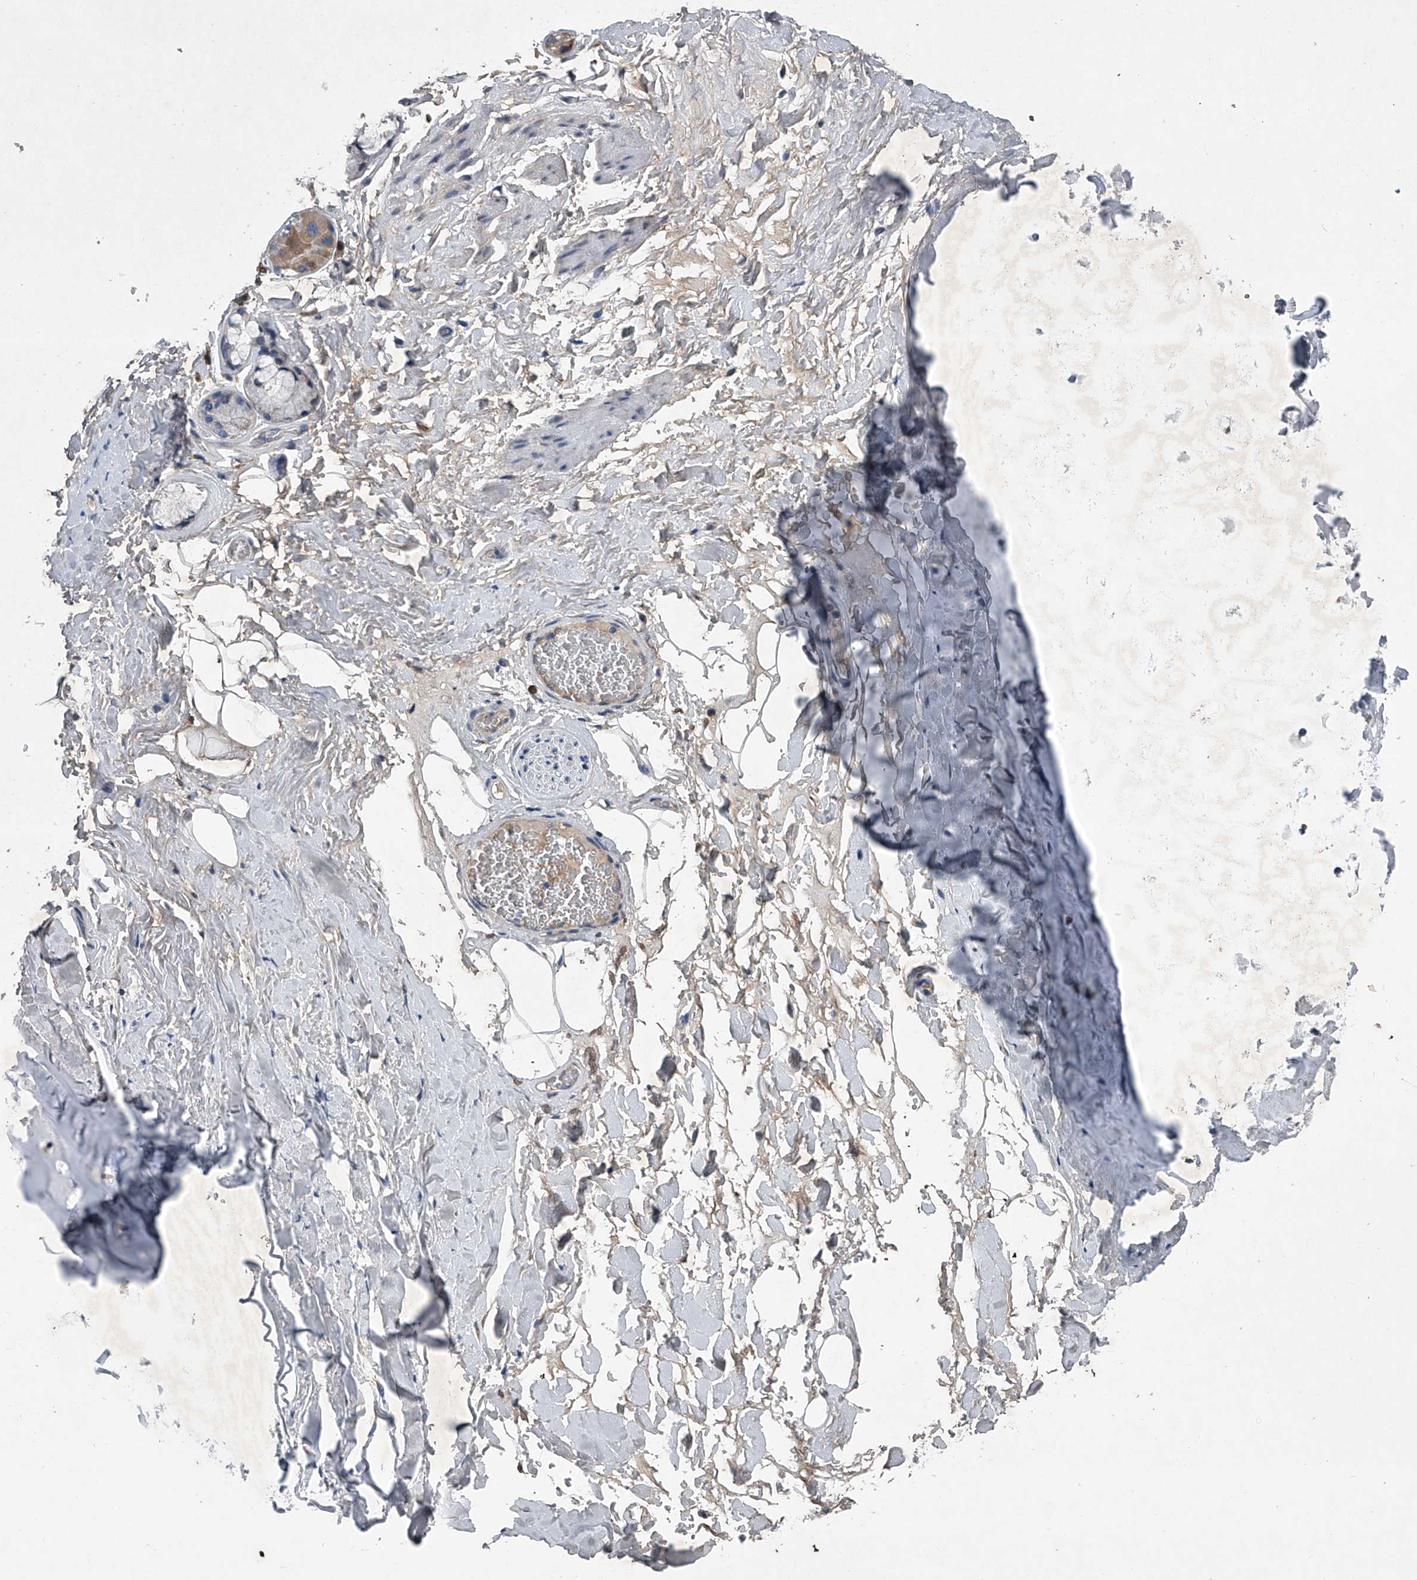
{"staining": {"intensity": "weak", "quantity": "25%-75%", "location": "cytoplasmic/membranous"}, "tissue": "adipose tissue", "cell_type": "Adipocytes", "image_type": "normal", "snomed": [{"axis": "morphology", "description": "Normal tissue, NOS"}, {"axis": "topography", "description": "Cartilage tissue"}], "caption": "Weak cytoplasmic/membranous protein positivity is identified in about 25%-75% of adipocytes in adipose tissue.", "gene": "ABCG1", "patient": {"sex": "female", "age": 63}}